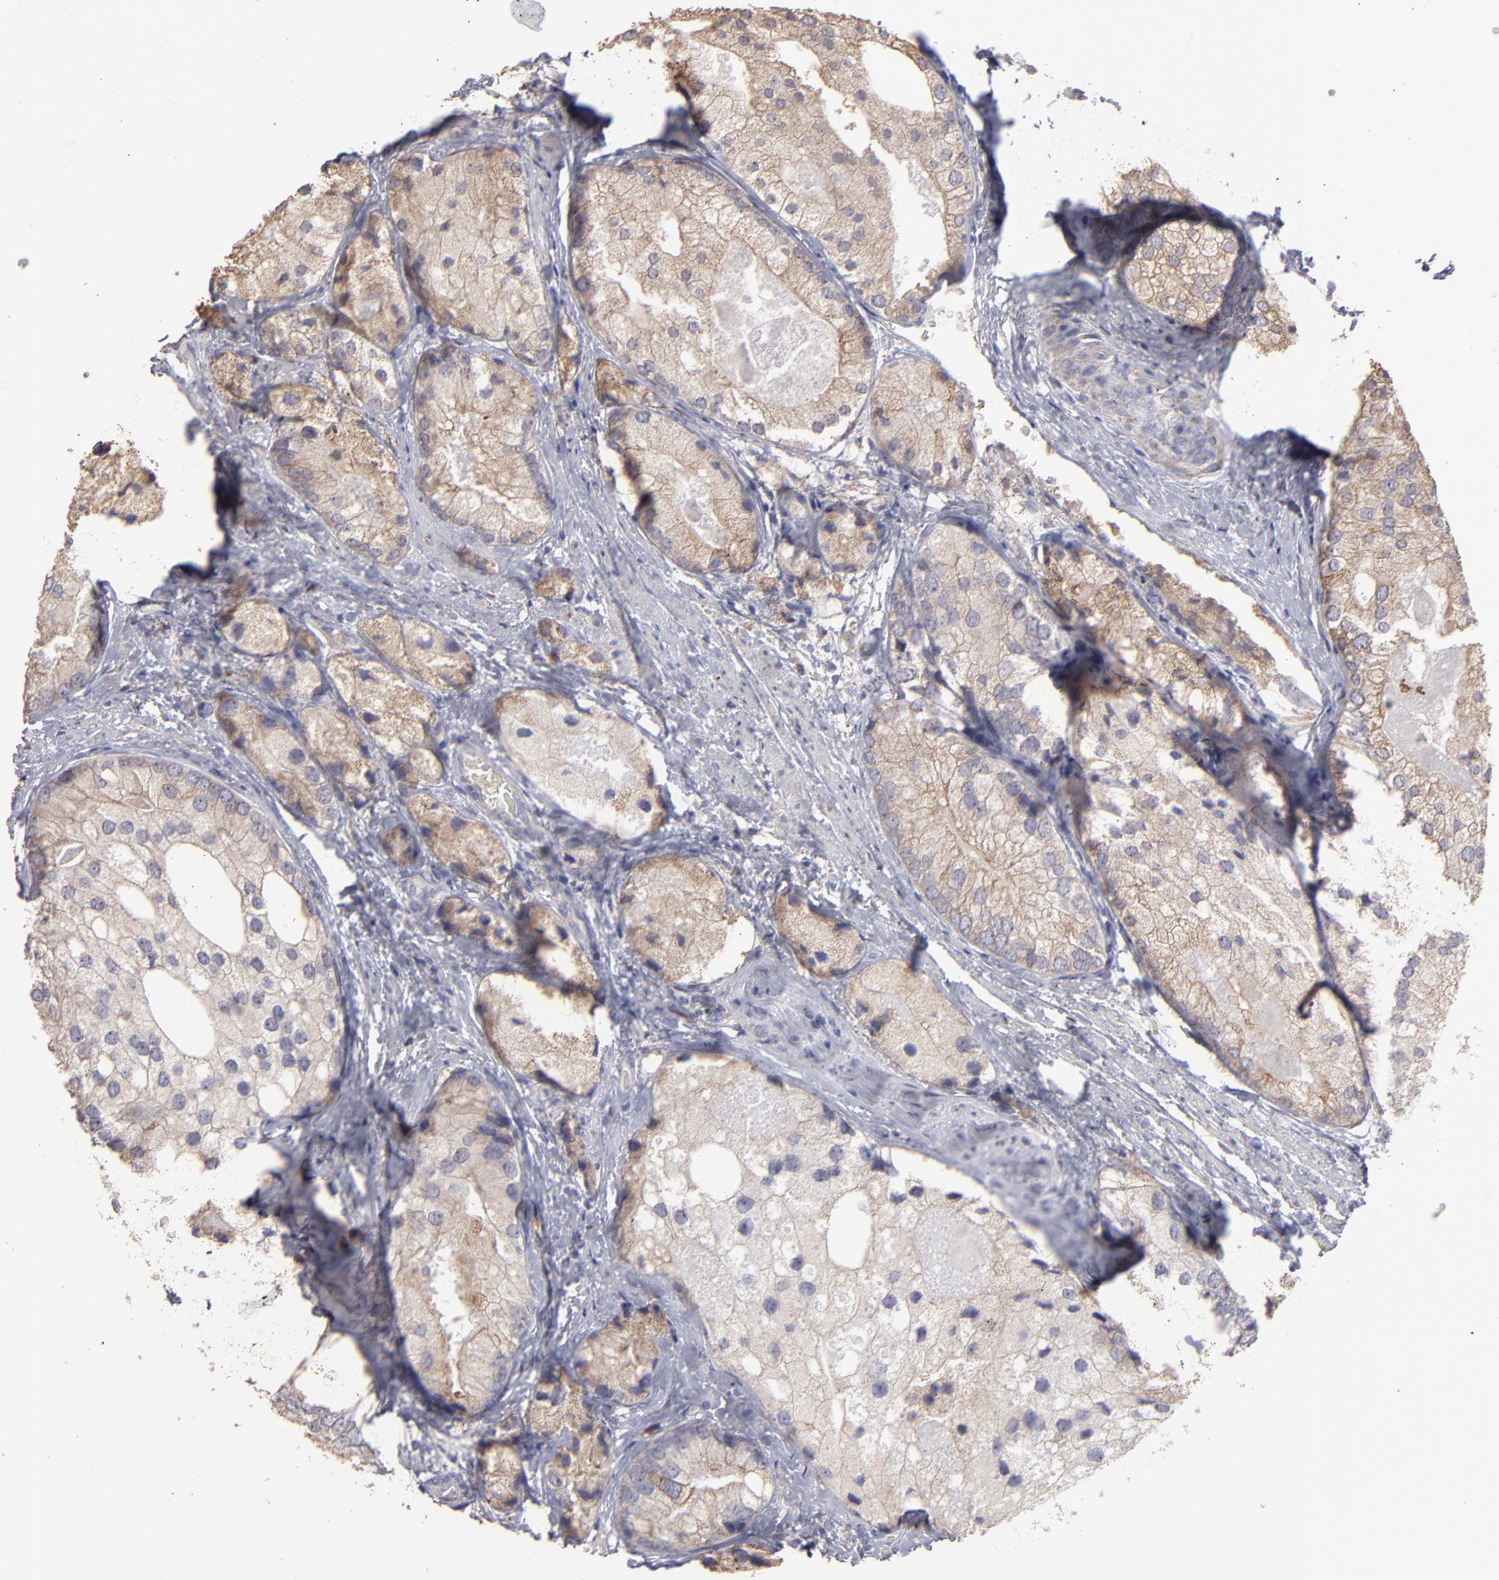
{"staining": {"intensity": "moderate", "quantity": ">75%", "location": "cytoplasmic/membranous"}, "tissue": "prostate cancer", "cell_type": "Tumor cells", "image_type": "cancer", "snomed": [{"axis": "morphology", "description": "Adenocarcinoma, Low grade"}, {"axis": "topography", "description": "Prostate"}], "caption": "Tumor cells demonstrate medium levels of moderate cytoplasmic/membranous positivity in approximately >75% of cells in adenocarcinoma (low-grade) (prostate).", "gene": "CALR", "patient": {"sex": "male", "age": 69}}